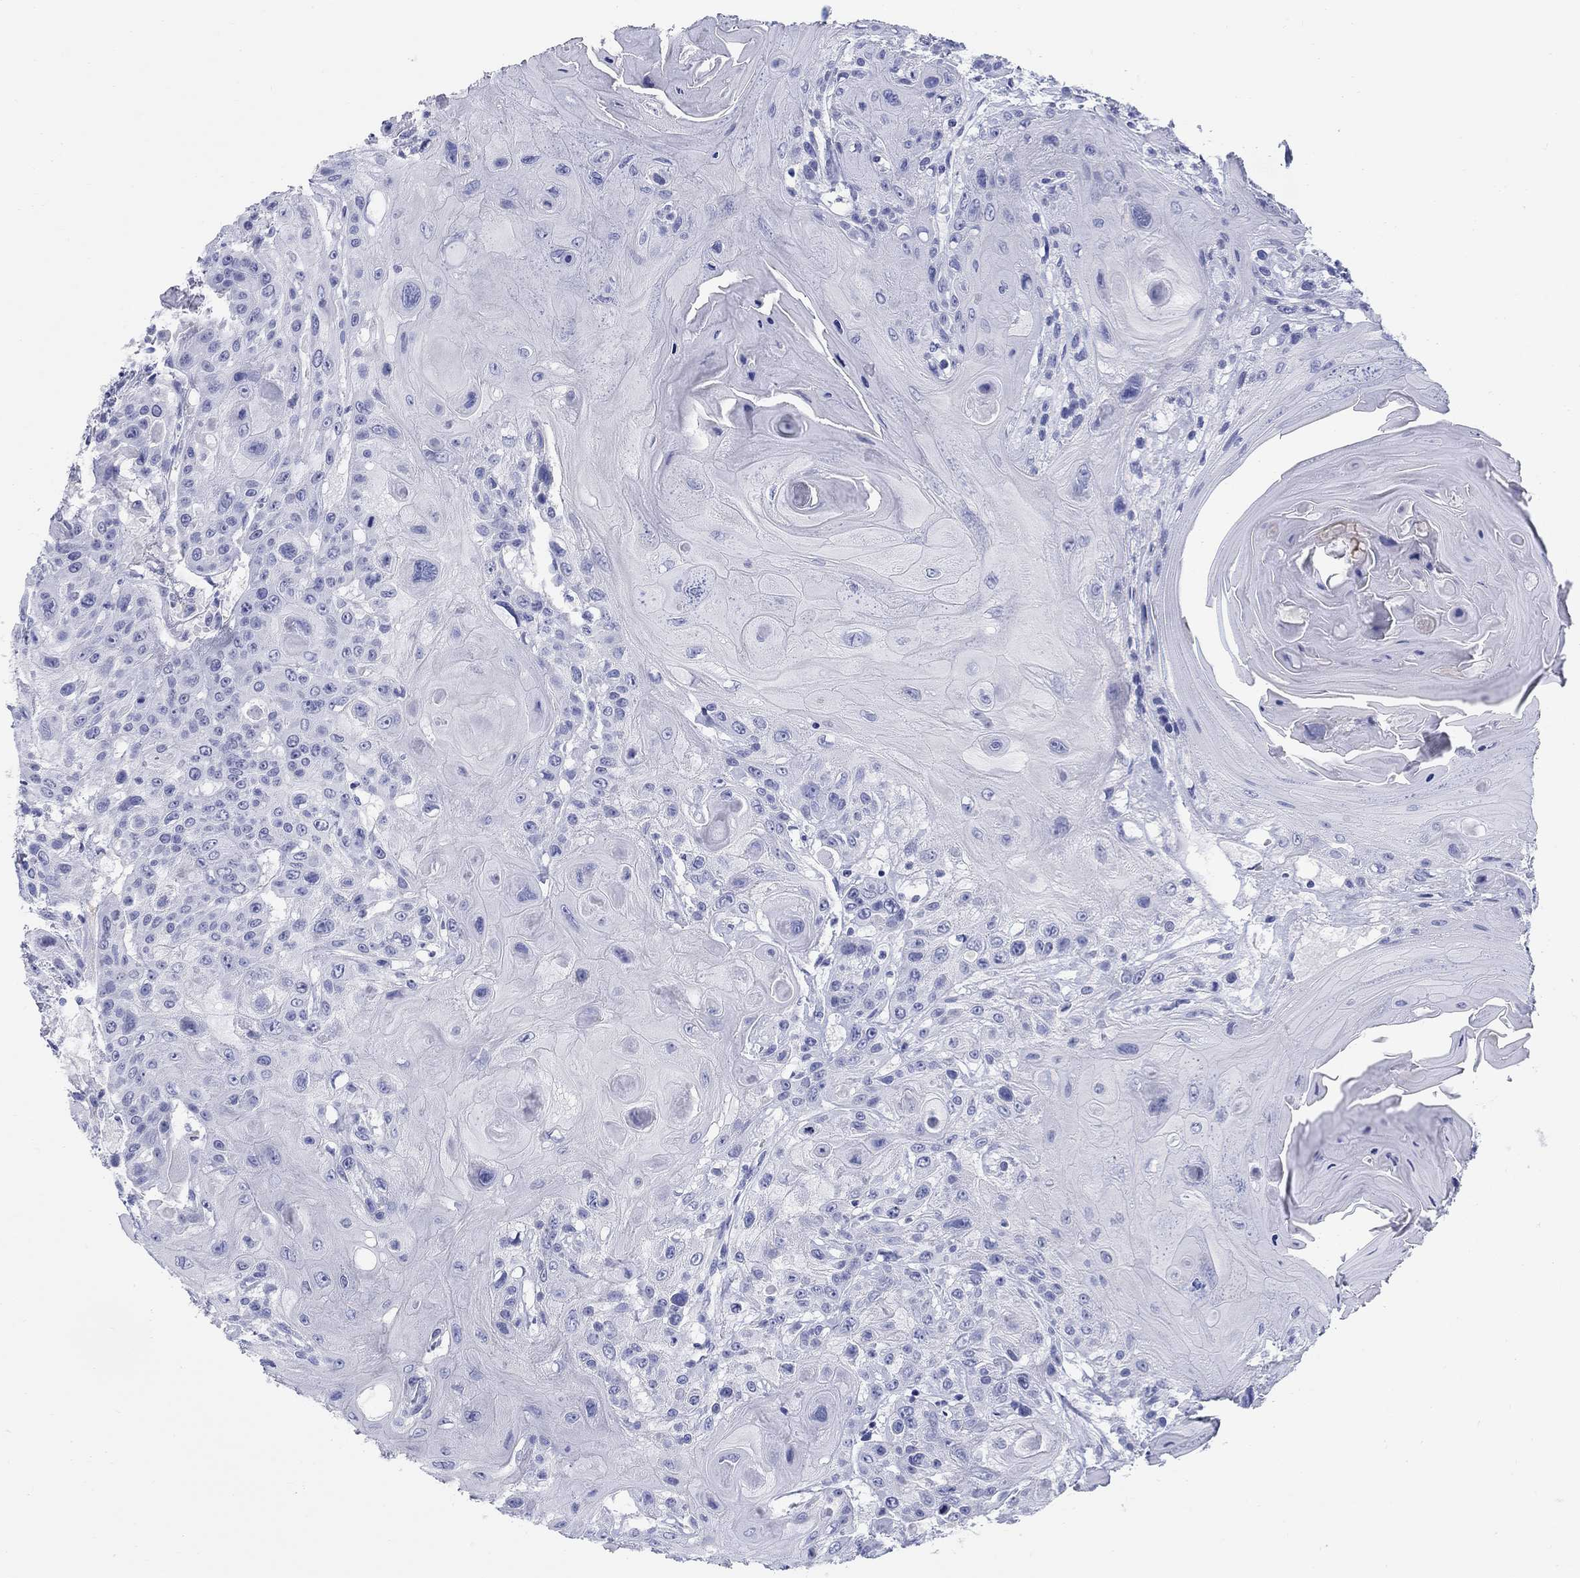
{"staining": {"intensity": "negative", "quantity": "none", "location": "none"}, "tissue": "head and neck cancer", "cell_type": "Tumor cells", "image_type": "cancer", "snomed": [{"axis": "morphology", "description": "Squamous cell carcinoma, NOS"}, {"axis": "topography", "description": "Head-Neck"}], "caption": "Immunohistochemistry histopathology image of human head and neck squamous cell carcinoma stained for a protein (brown), which exhibits no staining in tumor cells.", "gene": "LAMP5", "patient": {"sex": "female", "age": 59}}